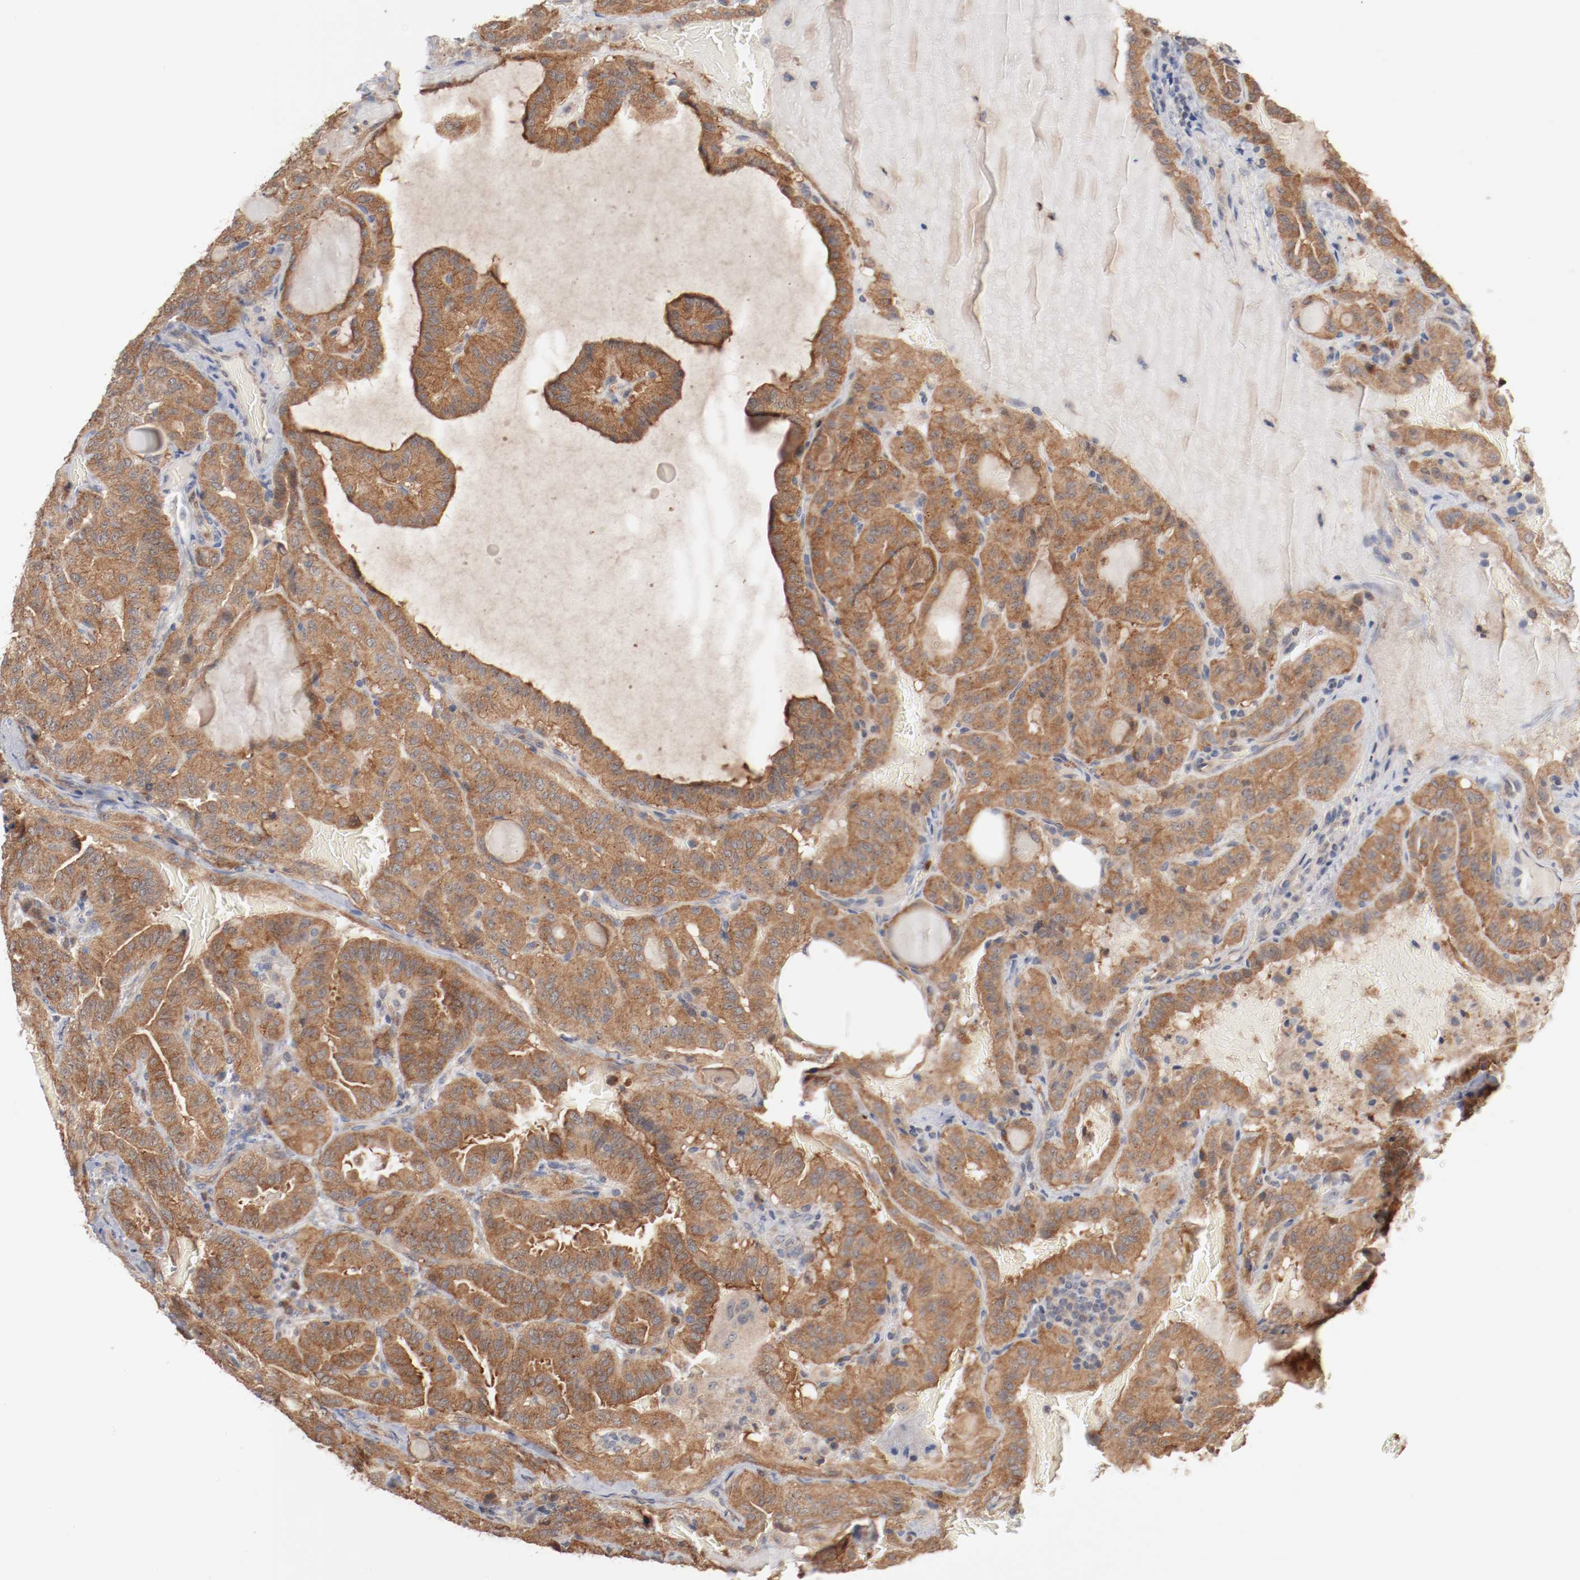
{"staining": {"intensity": "moderate", "quantity": ">75%", "location": "cytoplasmic/membranous"}, "tissue": "thyroid cancer", "cell_type": "Tumor cells", "image_type": "cancer", "snomed": [{"axis": "morphology", "description": "Papillary adenocarcinoma, NOS"}, {"axis": "topography", "description": "Thyroid gland"}], "caption": "Immunohistochemistry of human thyroid cancer reveals medium levels of moderate cytoplasmic/membranous staining in approximately >75% of tumor cells. The protein of interest is shown in brown color, while the nuclei are stained blue.", "gene": "RNASE11", "patient": {"sex": "male", "age": 77}}